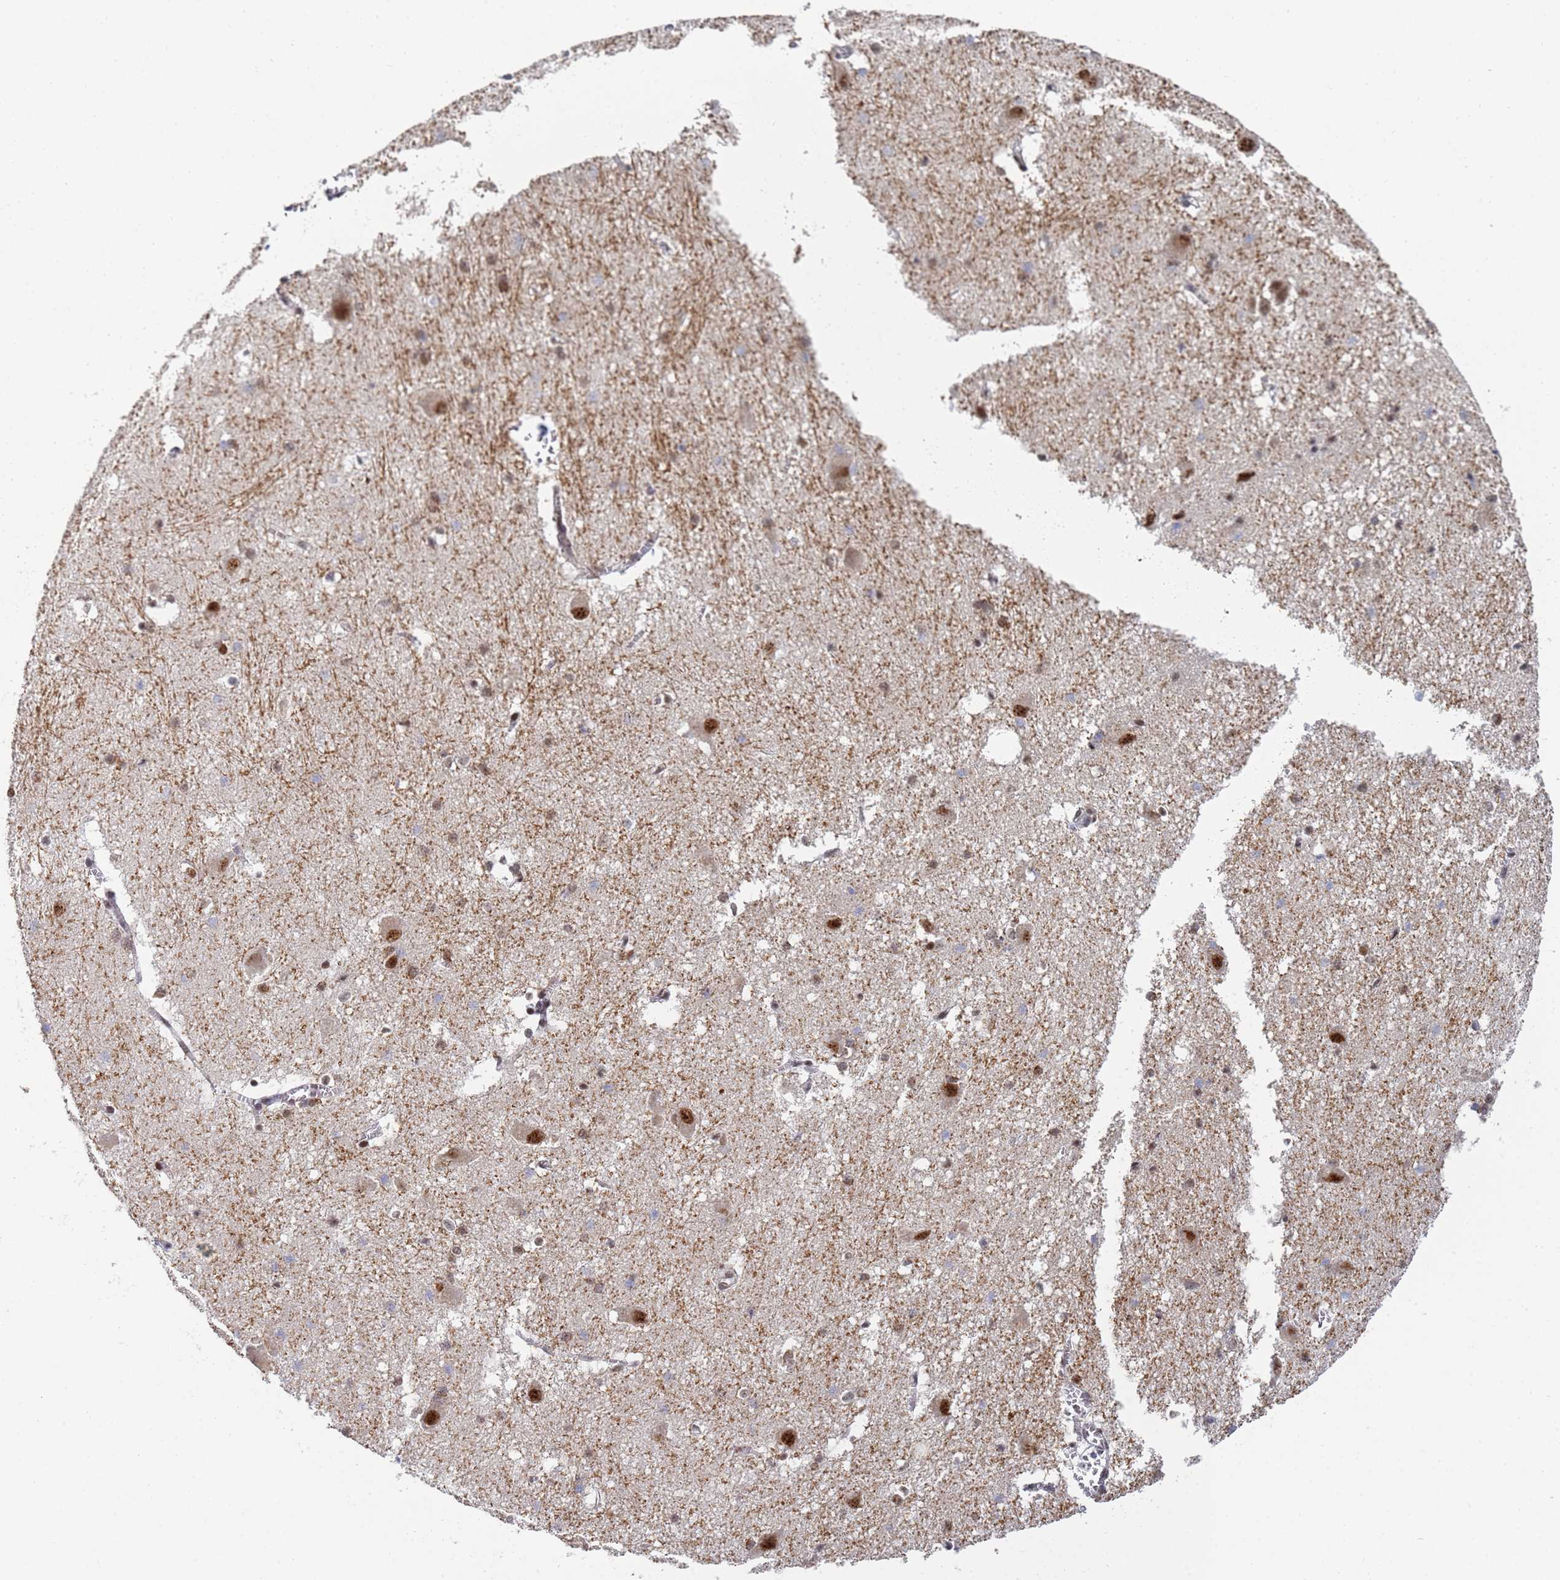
{"staining": {"intensity": "strong", "quantity": "25%-75%", "location": "nuclear"}, "tissue": "caudate", "cell_type": "Glial cells", "image_type": "normal", "snomed": [{"axis": "morphology", "description": "Normal tissue, NOS"}, {"axis": "topography", "description": "Lateral ventricle wall"}], "caption": "Human caudate stained for a protein (brown) reveals strong nuclear positive staining in about 25%-75% of glial cells.", "gene": "AP5Z1", "patient": {"sex": "male", "age": 37}}